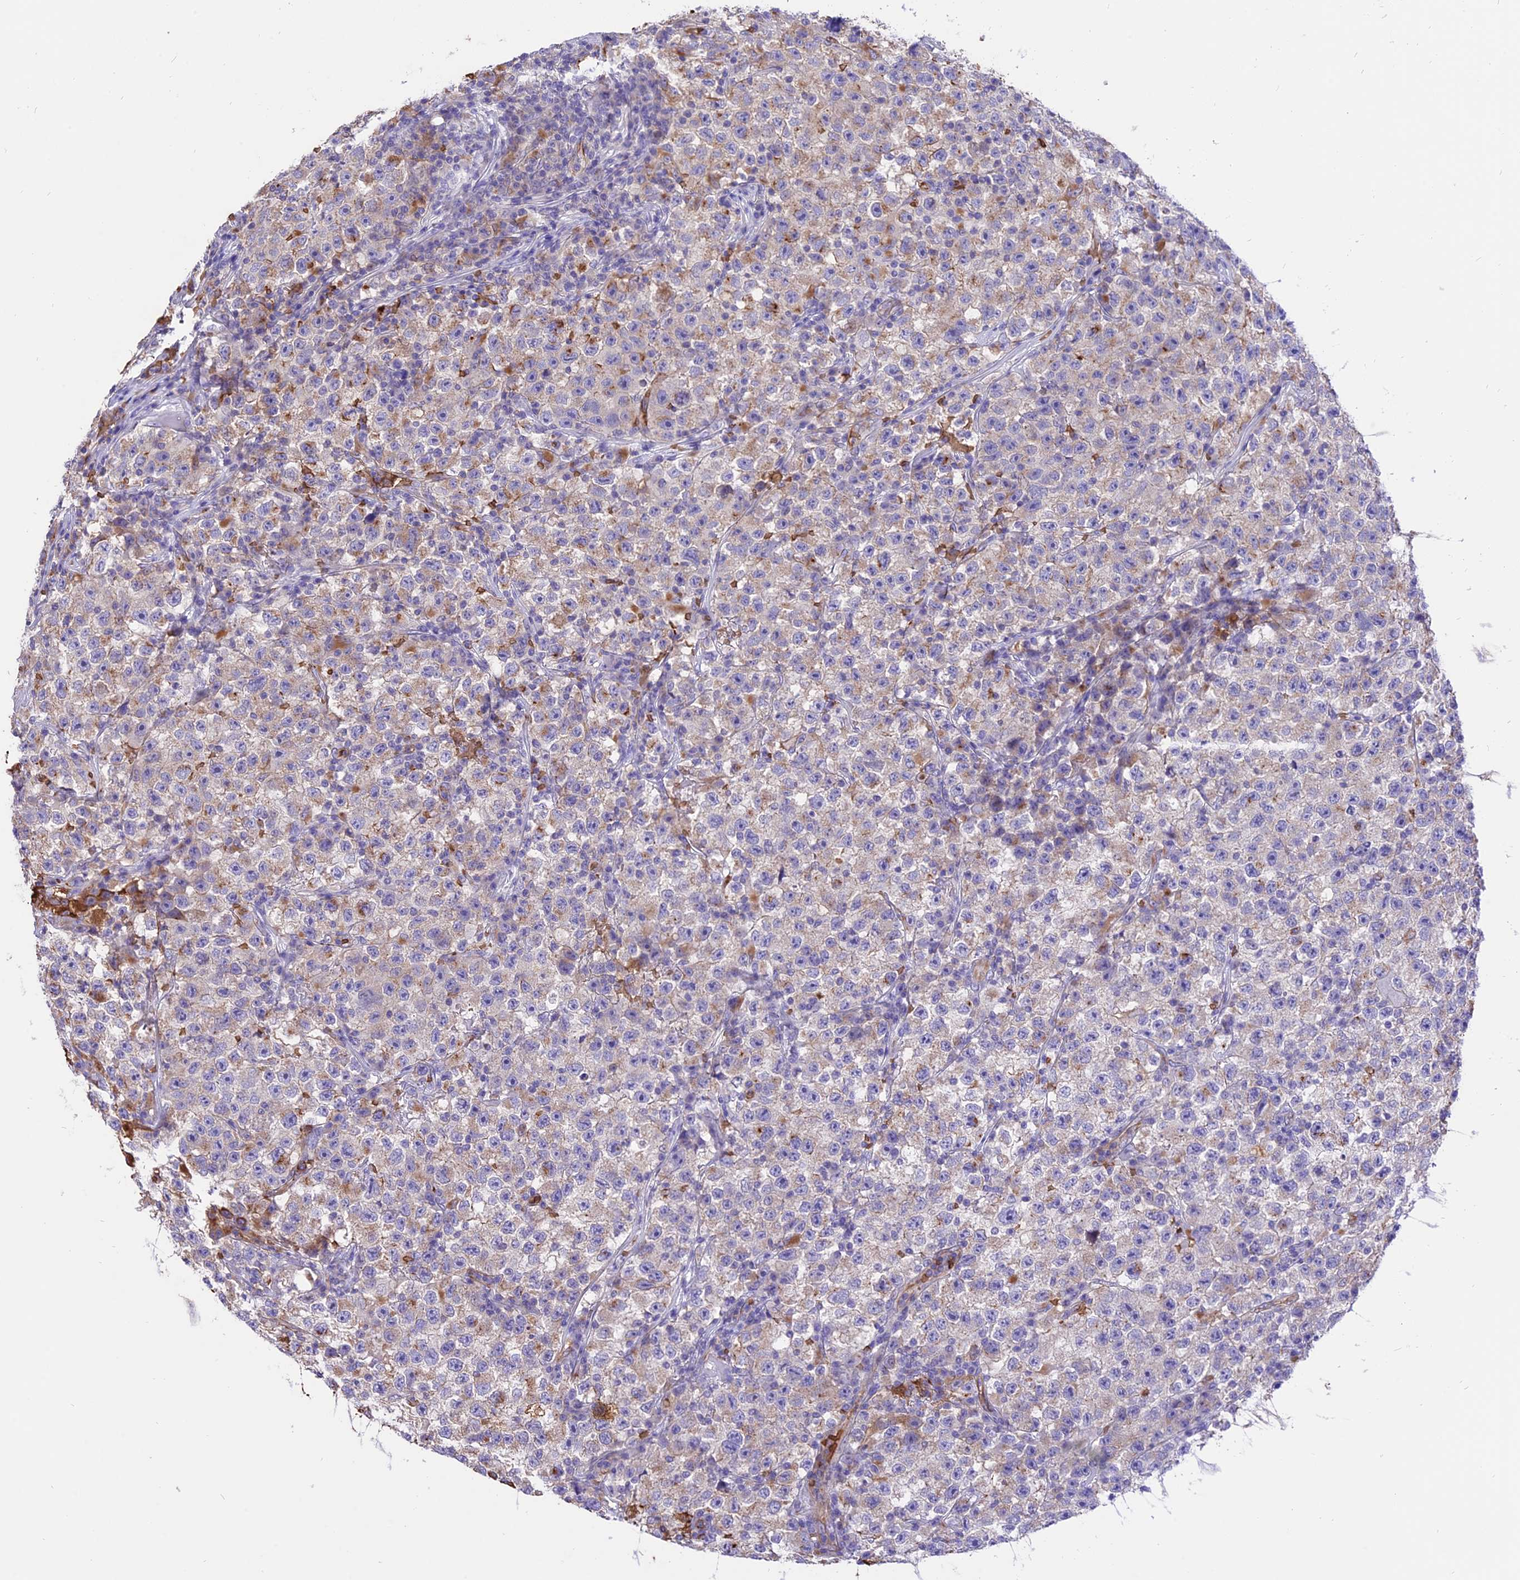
{"staining": {"intensity": "moderate", "quantity": "<25%", "location": "cytoplasmic/membranous"}, "tissue": "testis cancer", "cell_type": "Tumor cells", "image_type": "cancer", "snomed": [{"axis": "morphology", "description": "Seminoma, NOS"}, {"axis": "topography", "description": "Testis"}], "caption": "Testis seminoma stained with a brown dye displays moderate cytoplasmic/membranous positive positivity in approximately <25% of tumor cells.", "gene": "TTC4", "patient": {"sex": "male", "age": 22}}